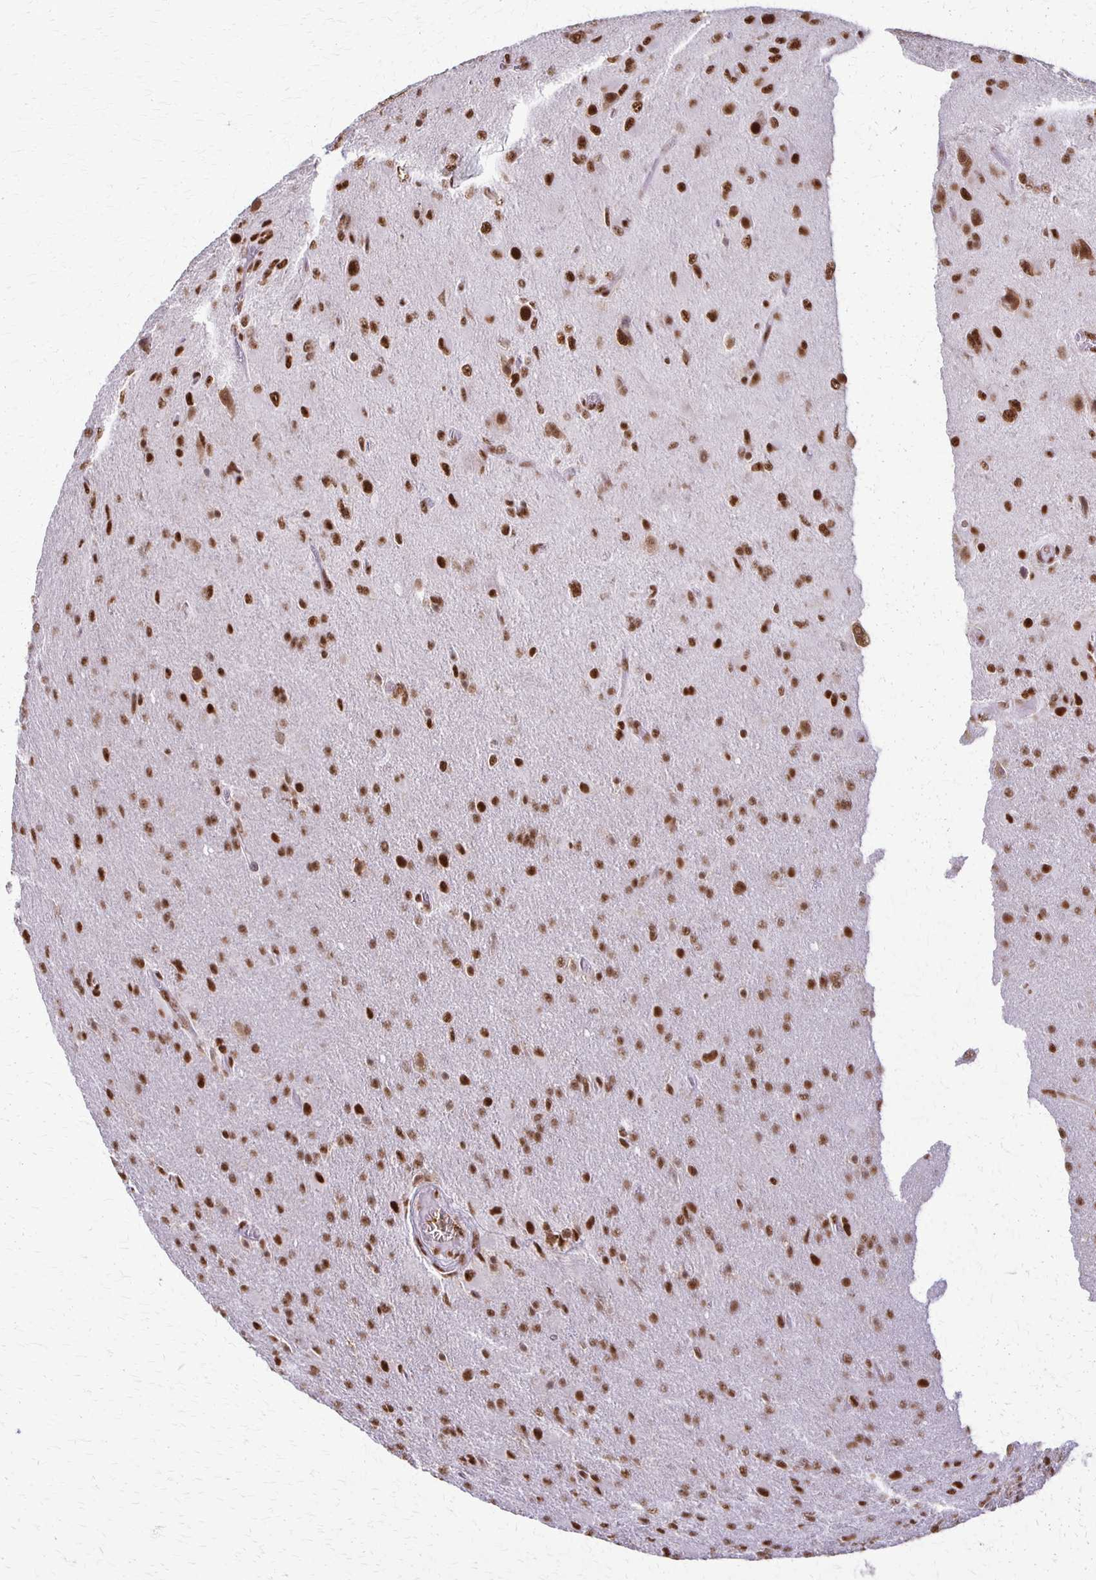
{"staining": {"intensity": "strong", "quantity": ">75%", "location": "nuclear"}, "tissue": "glioma", "cell_type": "Tumor cells", "image_type": "cancer", "snomed": [{"axis": "morphology", "description": "Glioma, malignant, High grade"}, {"axis": "topography", "description": "Brain"}], "caption": "IHC (DAB) staining of glioma reveals strong nuclear protein expression in about >75% of tumor cells.", "gene": "XRCC6", "patient": {"sex": "male", "age": 61}}